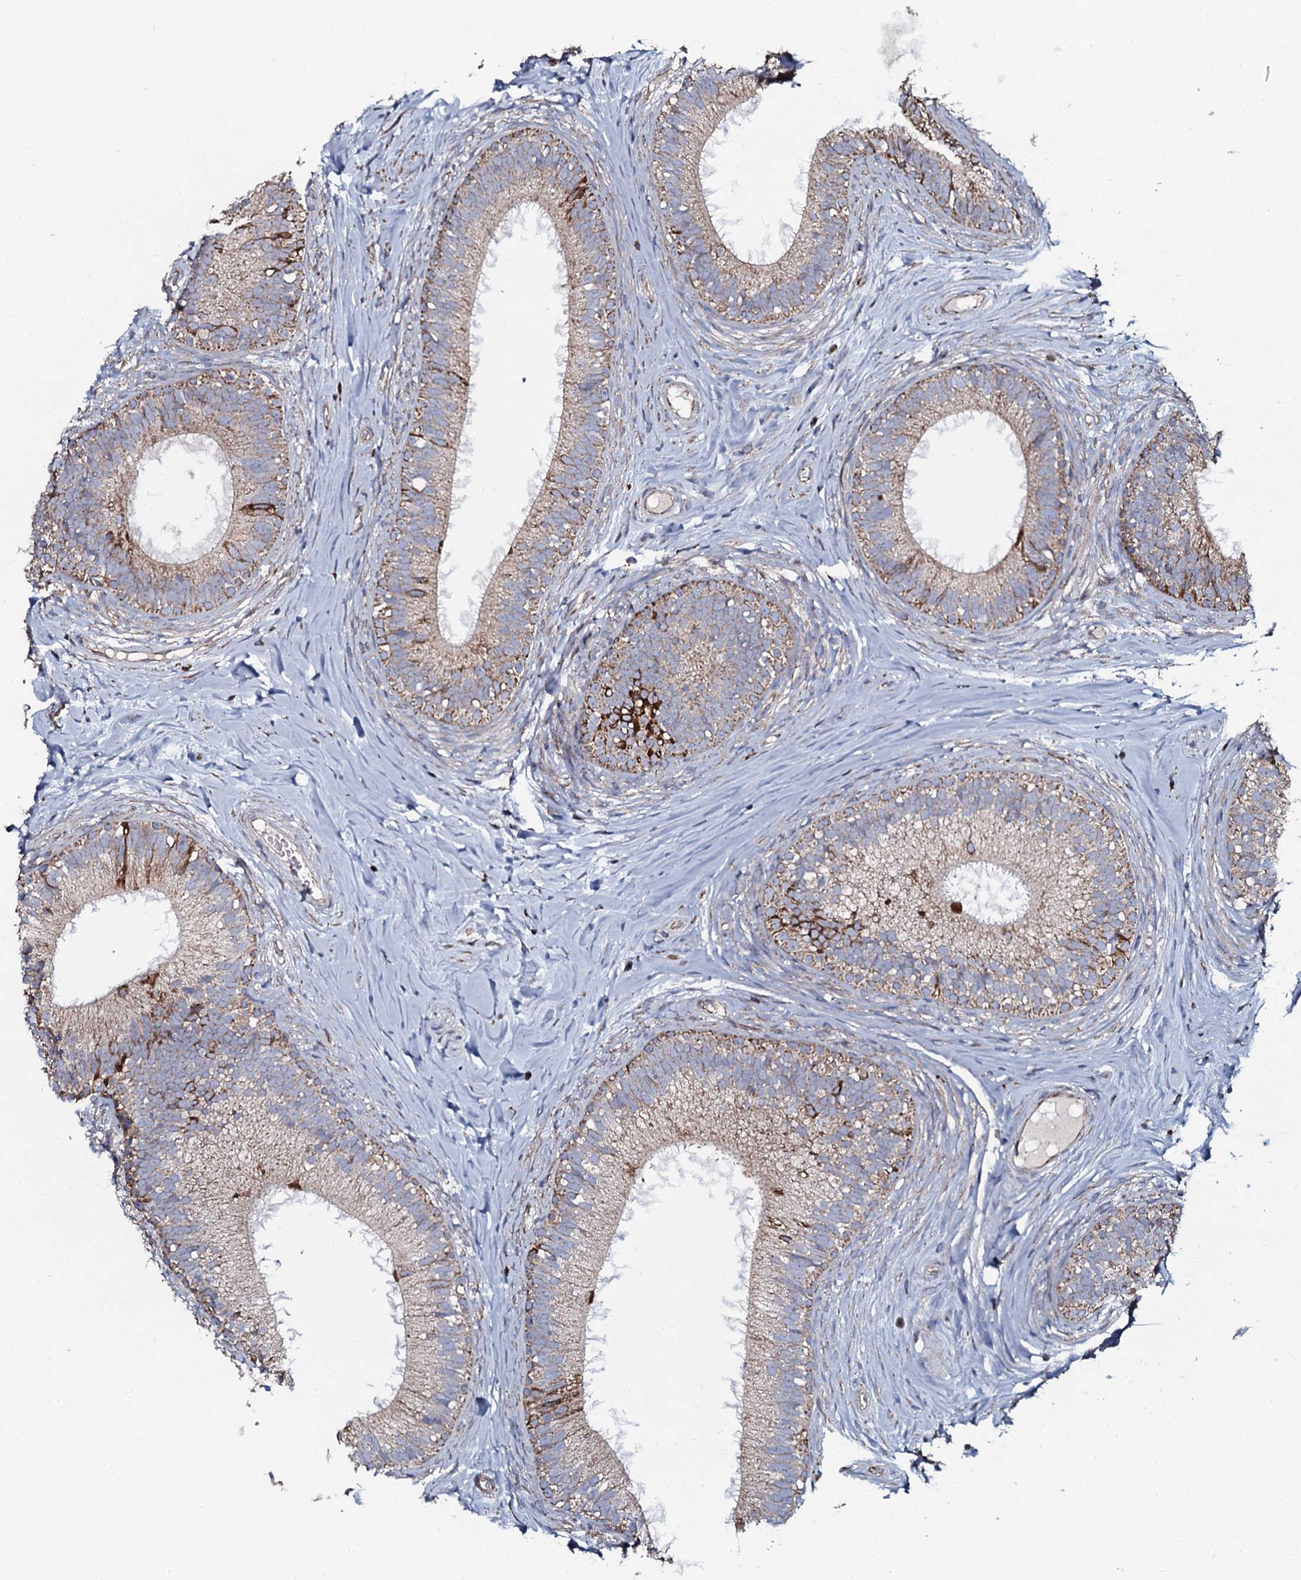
{"staining": {"intensity": "moderate", "quantity": "25%-75%", "location": "cytoplasmic/membranous"}, "tissue": "epididymis", "cell_type": "Glandular cells", "image_type": "normal", "snomed": [{"axis": "morphology", "description": "Normal tissue, NOS"}, {"axis": "topography", "description": "Epididymis"}], "caption": "Unremarkable epididymis reveals moderate cytoplasmic/membranous expression in approximately 25%-75% of glandular cells, visualized by immunohistochemistry.", "gene": "EVC2", "patient": {"sex": "male", "age": 33}}